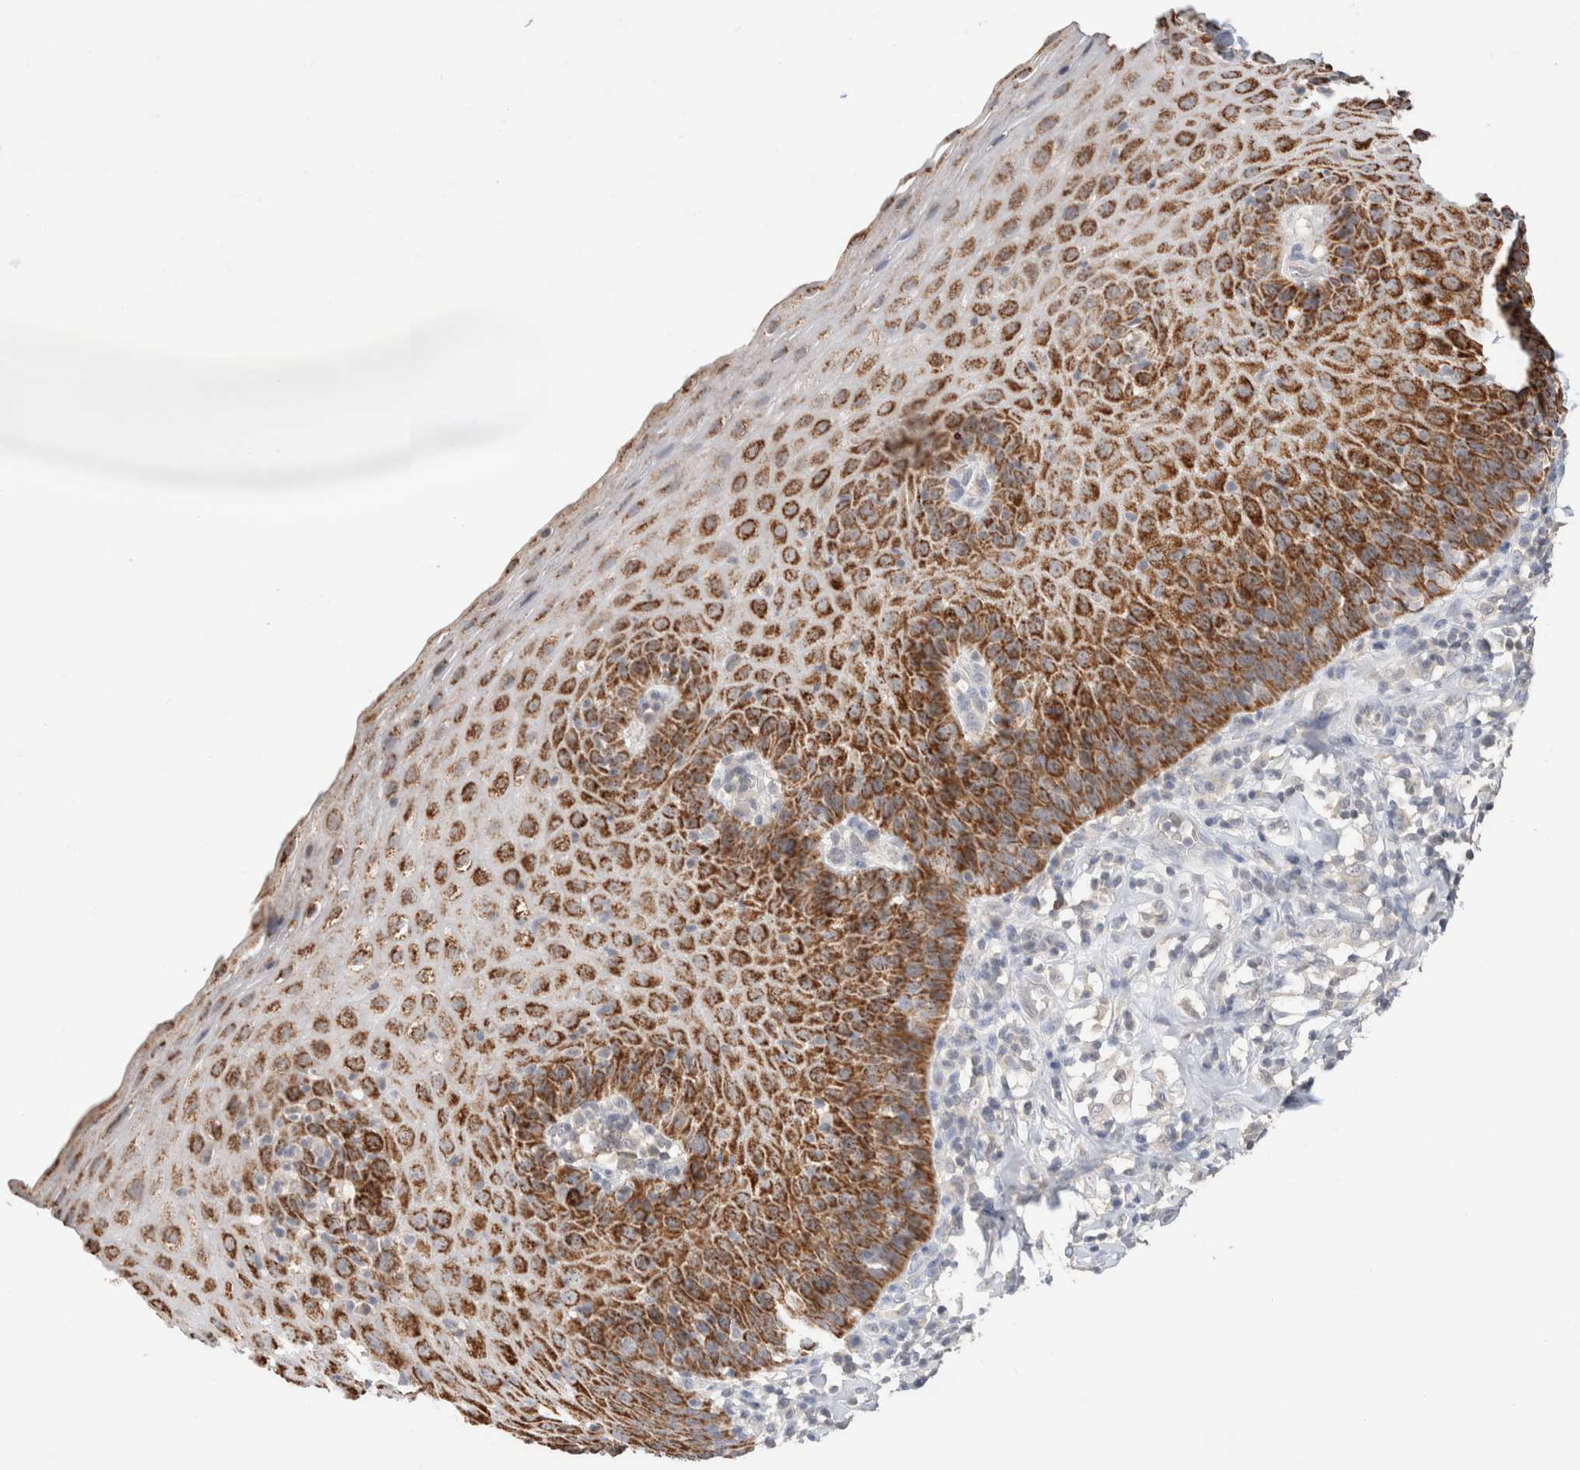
{"staining": {"intensity": "strong", "quantity": ">75%", "location": "cytoplasmic/membranous"}, "tissue": "esophagus", "cell_type": "Squamous epithelial cells", "image_type": "normal", "snomed": [{"axis": "morphology", "description": "Normal tissue, NOS"}, {"axis": "topography", "description": "Esophagus"}], "caption": "Immunohistochemistry staining of normal esophagus, which demonstrates high levels of strong cytoplasmic/membranous expression in approximately >75% of squamous epithelial cells indicating strong cytoplasmic/membranous protein expression. The staining was performed using DAB (3,3'-diaminobenzidine) (brown) for protein detection and nuclei were counterstained in hematoxylin (blue).", "gene": "TRIM41", "patient": {"sex": "female", "age": 61}}